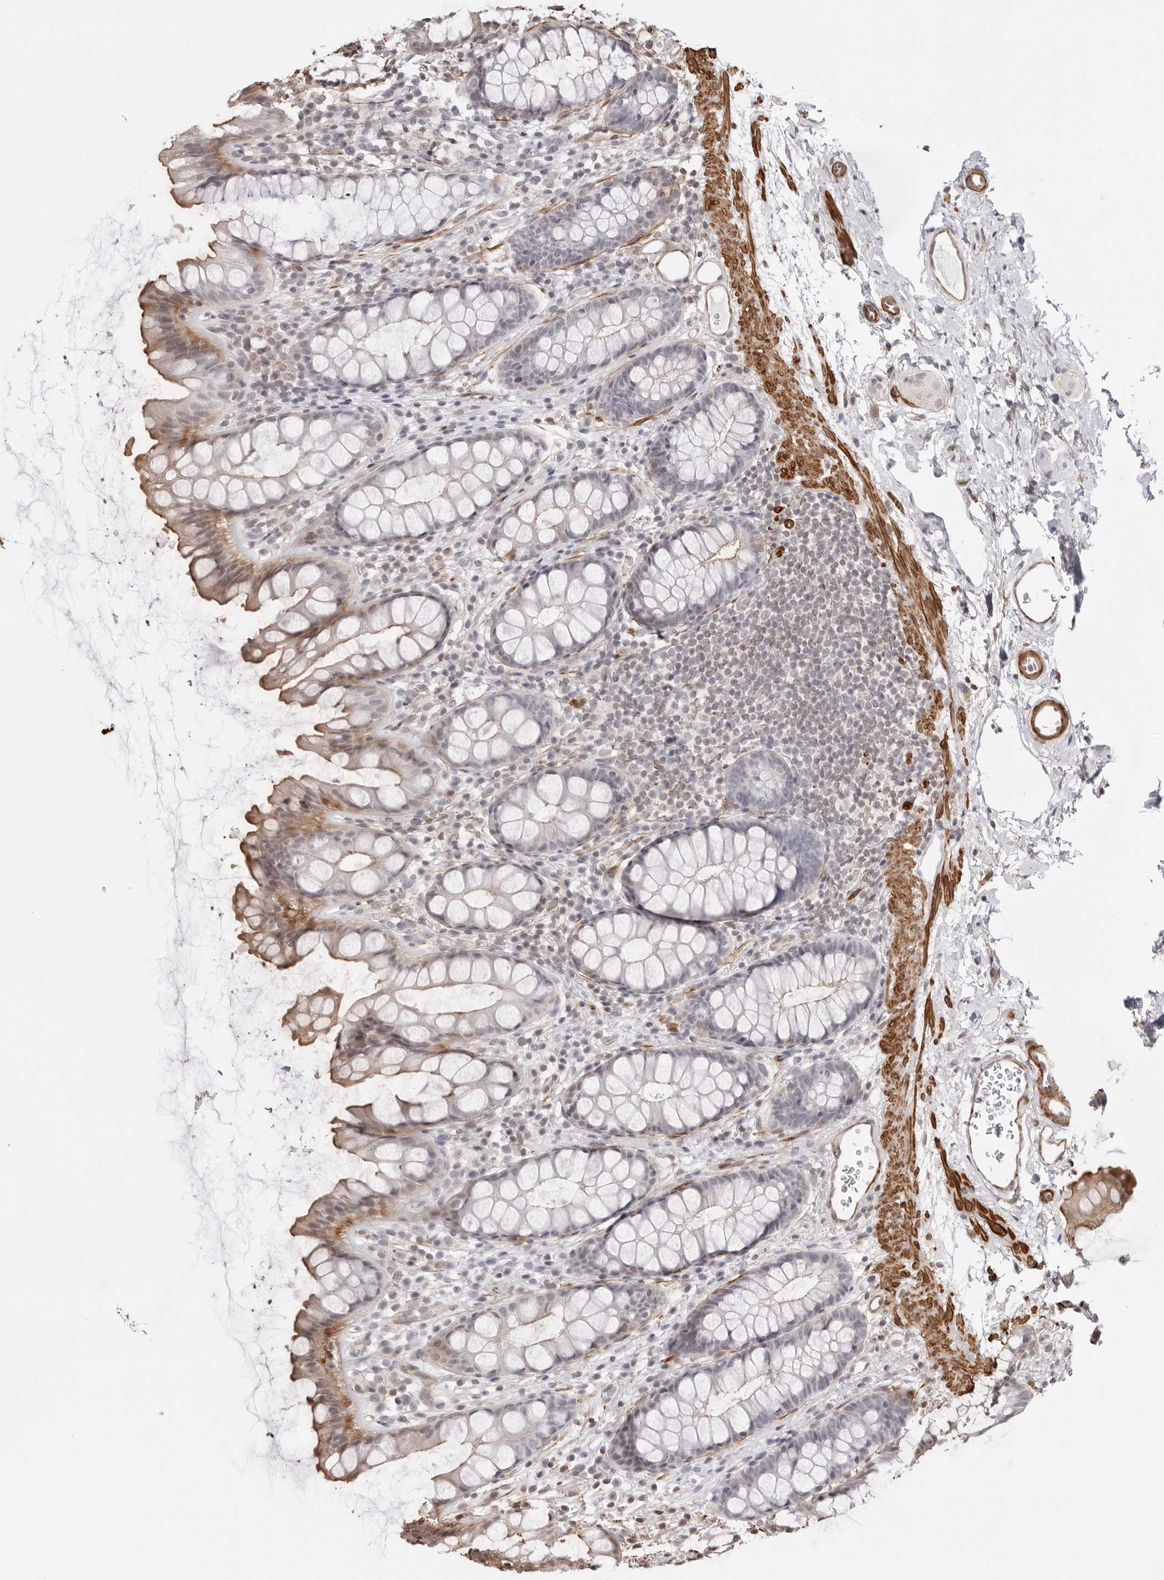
{"staining": {"intensity": "moderate", "quantity": "<25%", "location": "cytoplasmic/membranous"}, "tissue": "rectum", "cell_type": "Glandular cells", "image_type": "normal", "snomed": [{"axis": "morphology", "description": "Normal tissue, NOS"}, {"axis": "topography", "description": "Rectum"}], "caption": "Glandular cells display low levels of moderate cytoplasmic/membranous expression in approximately <25% of cells in unremarkable human rectum.", "gene": "UNK", "patient": {"sex": "female", "age": 65}}